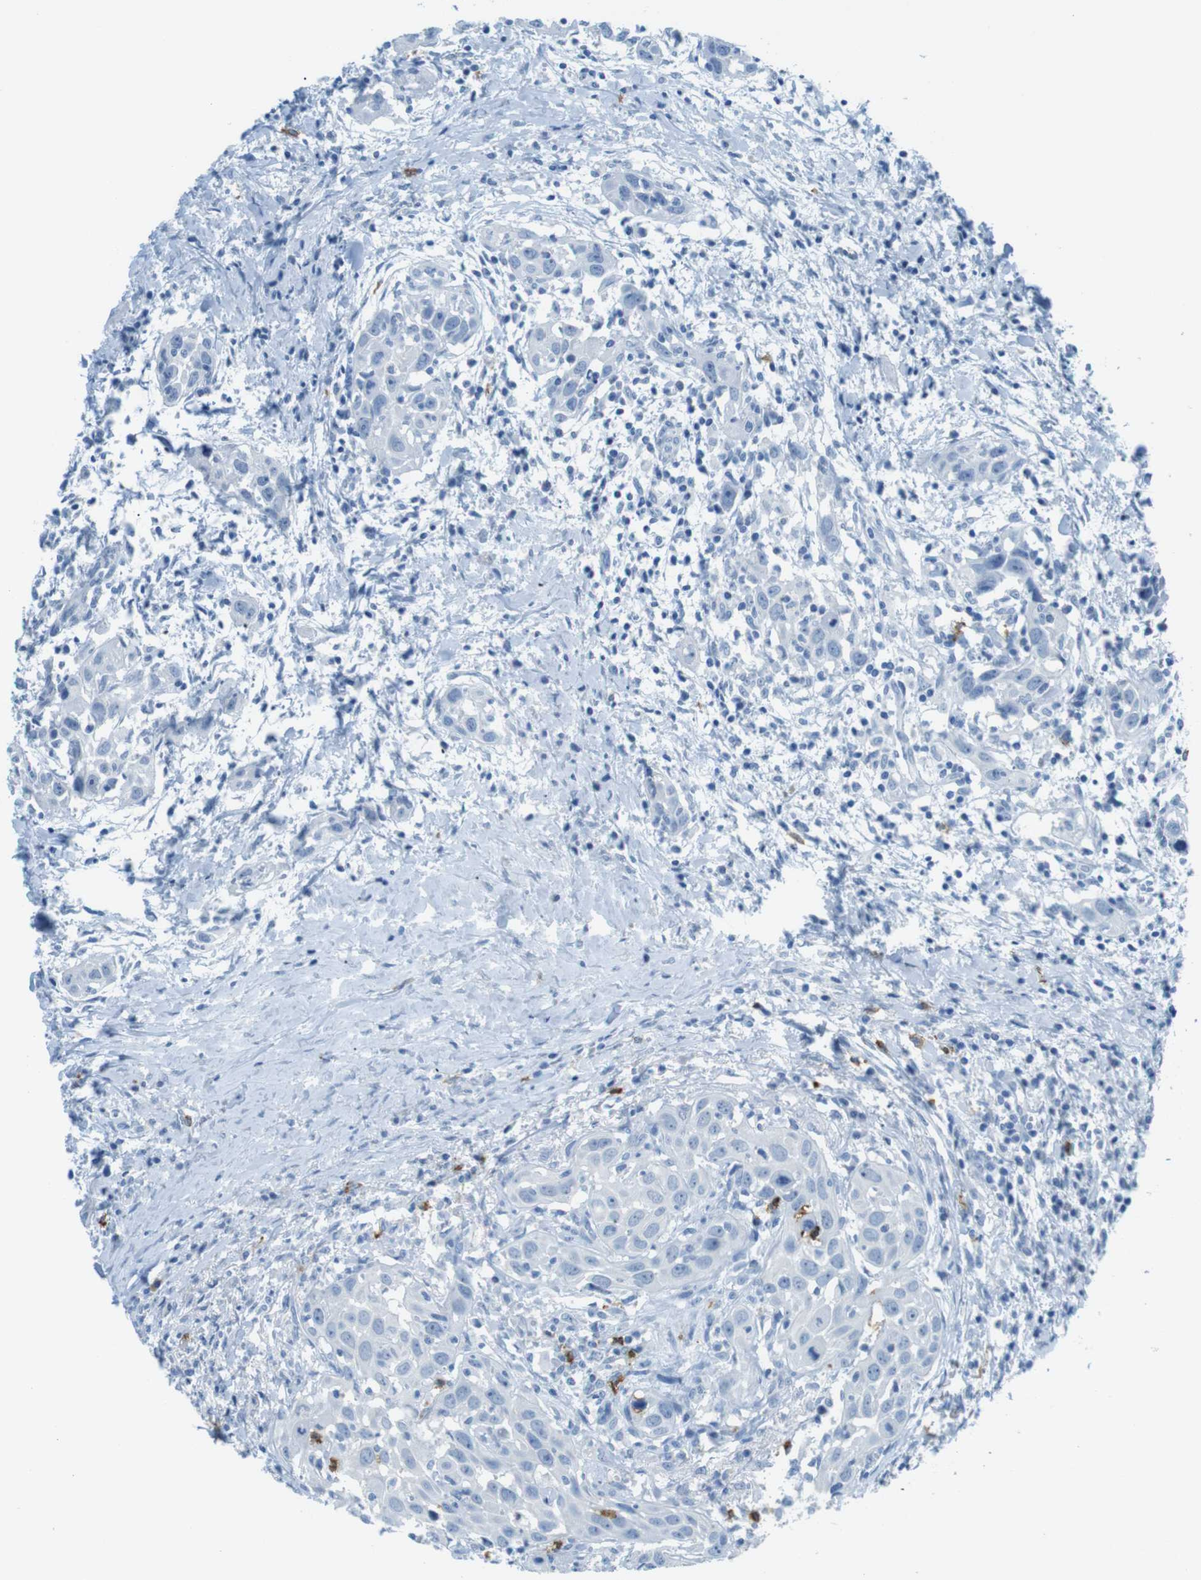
{"staining": {"intensity": "negative", "quantity": "none", "location": "none"}, "tissue": "head and neck cancer", "cell_type": "Tumor cells", "image_type": "cancer", "snomed": [{"axis": "morphology", "description": "Squamous cell carcinoma, NOS"}, {"axis": "topography", "description": "Oral tissue"}, {"axis": "topography", "description": "Head-Neck"}], "caption": "Head and neck cancer stained for a protein using IHC demonstrates no staining tumor cells.", "gene": "MCEMP1", "patient": {"sex": "female", "age": 50}}